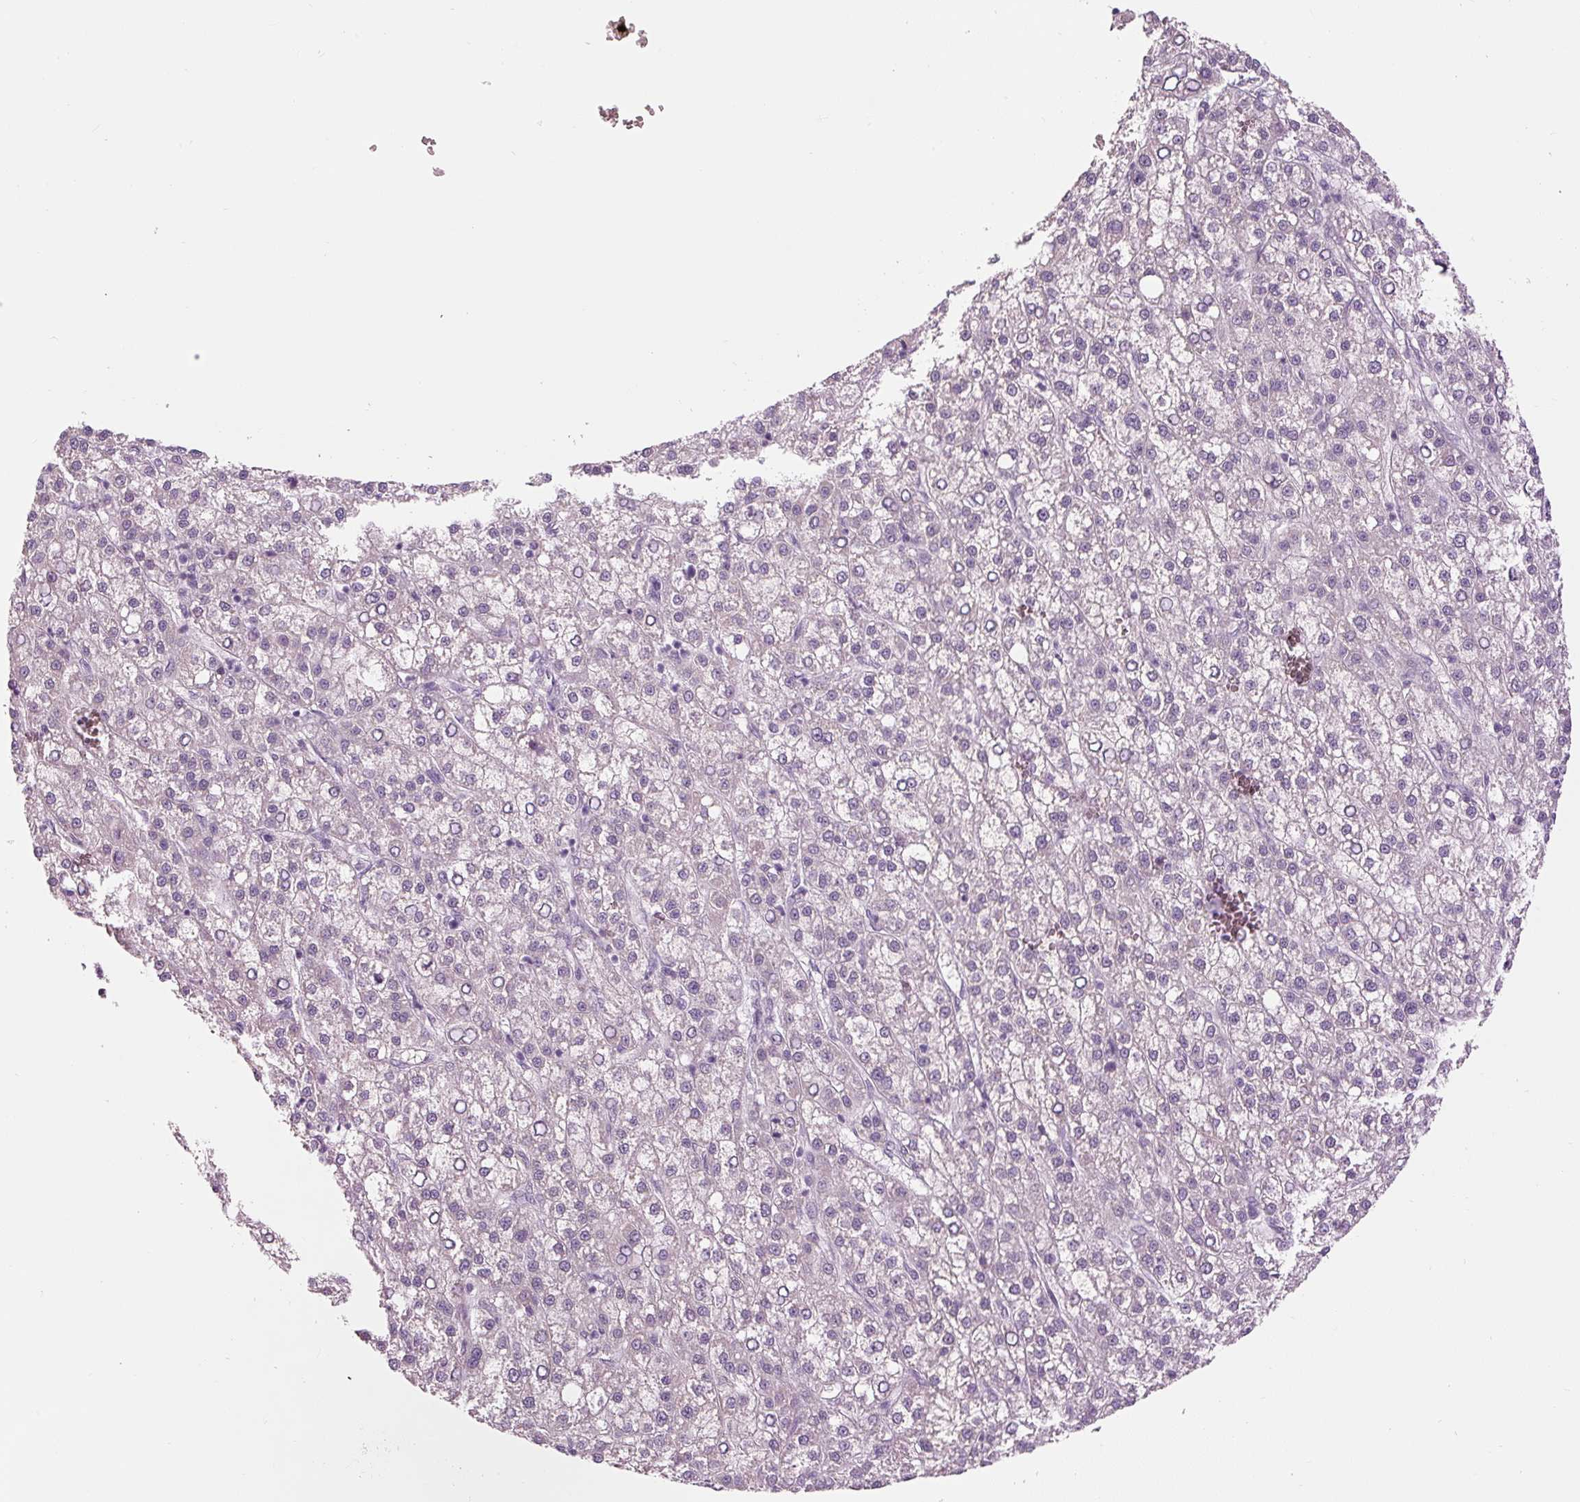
{"staining": {"intensity": "negative", "quantity": "none", "location": "none"}, "tissue": "liver cancer", "cell_type": "Tumor cells", "image_type": "cancer", "snomed": [{"axis": "morphology", "description": "Carcinoma, Hepatocellular, NOS"}, {"axis": "topography", "description": "Liver"}], "caption": "This is an IHC photomicrograph of human liver hepatocellular carcinoma. There is no positivity in tumor cells.", "gene": "FABP7", "patient": {"sex": "female", "age": 58}}